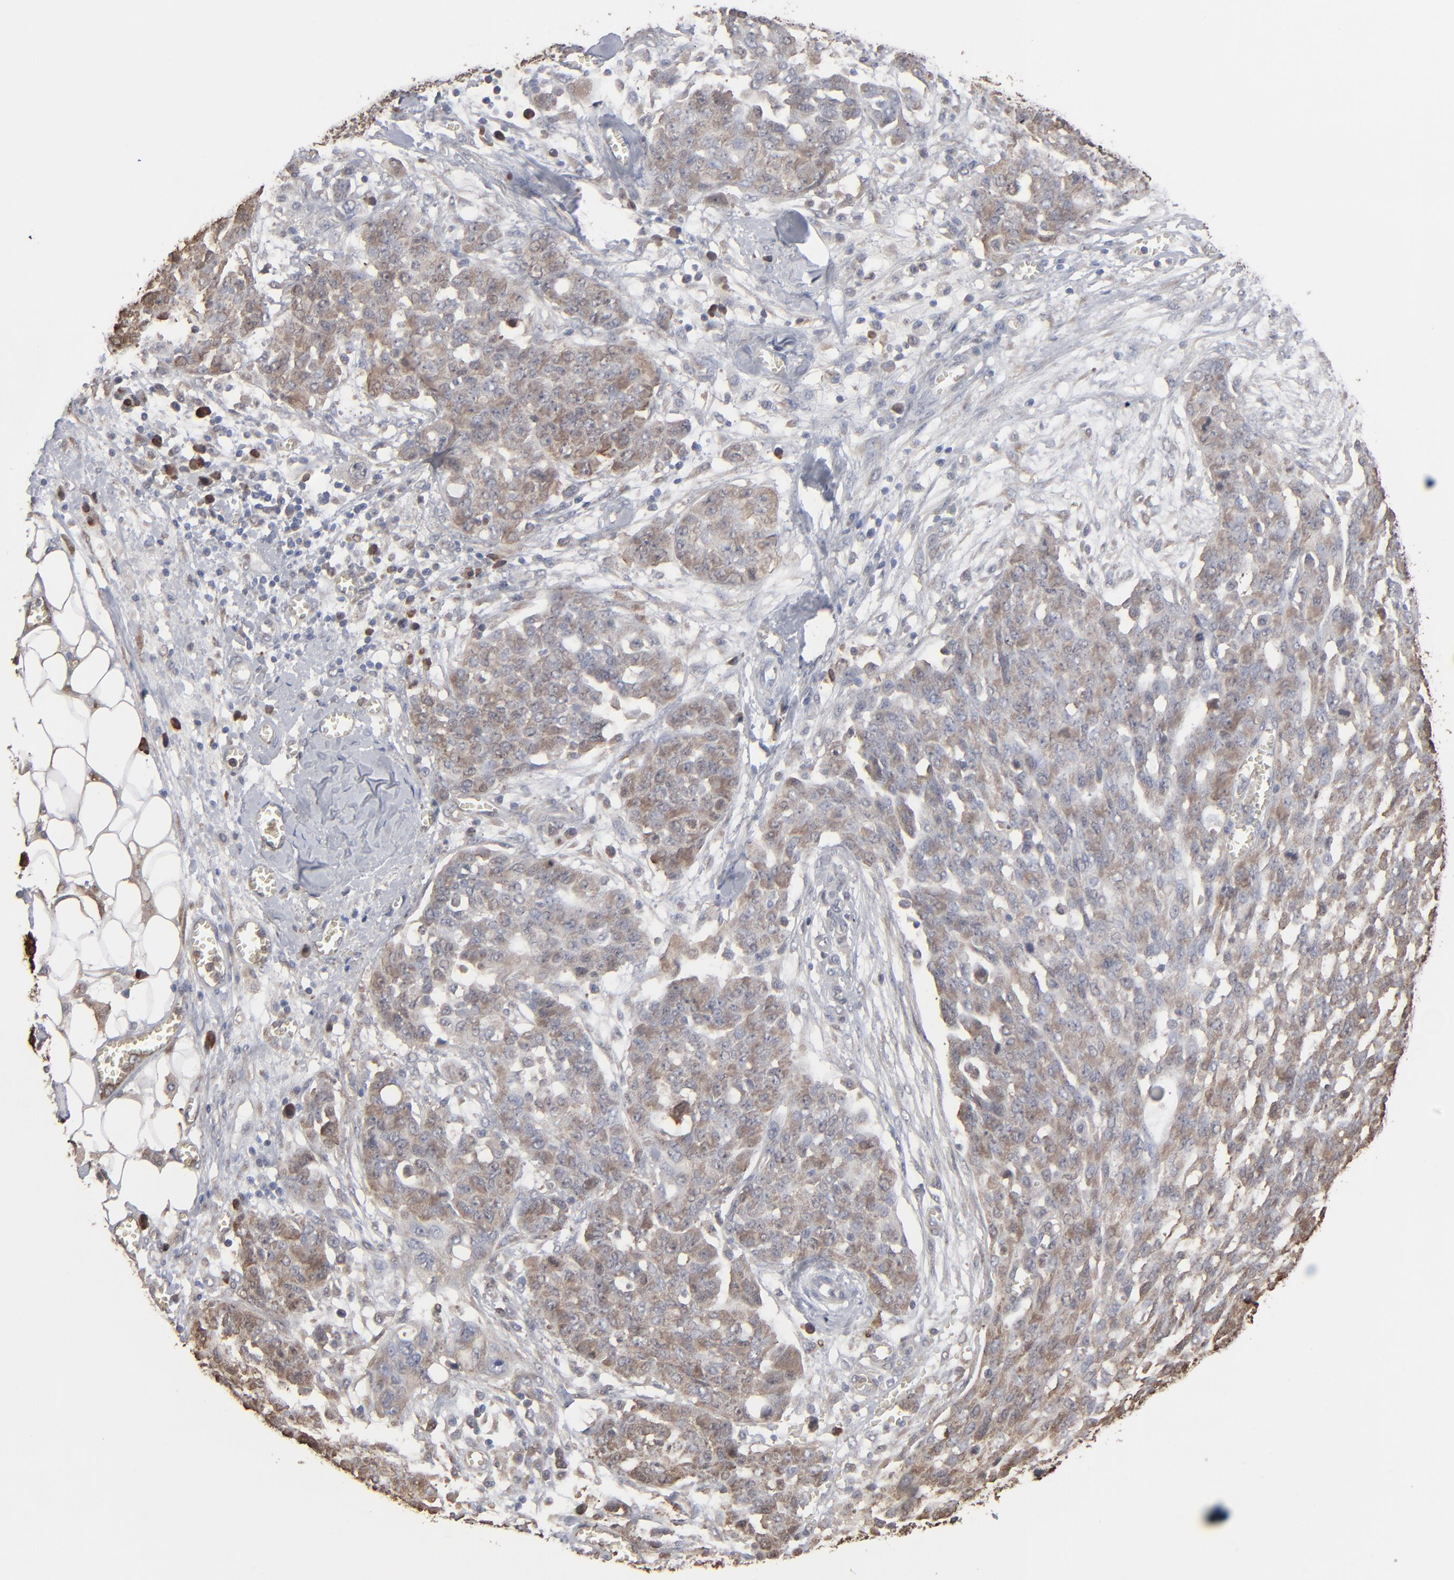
{"staining": {"intensity": "weak", "quantity": ">75%", "location": "cytoplasmic/membranous"}, "tissue": "ovarian cancer", "cell_type": "Tumor cells", "image_type": "cancer", "snomed": [{"axis": "morphology", "description": "Cystadenocarcinoma, serous, NOS"}, {"axis": "topography", "description": "Soft tissue"}, {"axis": "topography", "description": "Ovary"}], "caption": "Weak cytoplasmic/membranous protein staining is identified in approximately >75% of tumor cells in ovarian cancer (serous cystadenocarcinoma).", "gene": "NME1-NME2", "patient": {"sex": "female", "age": 57}}